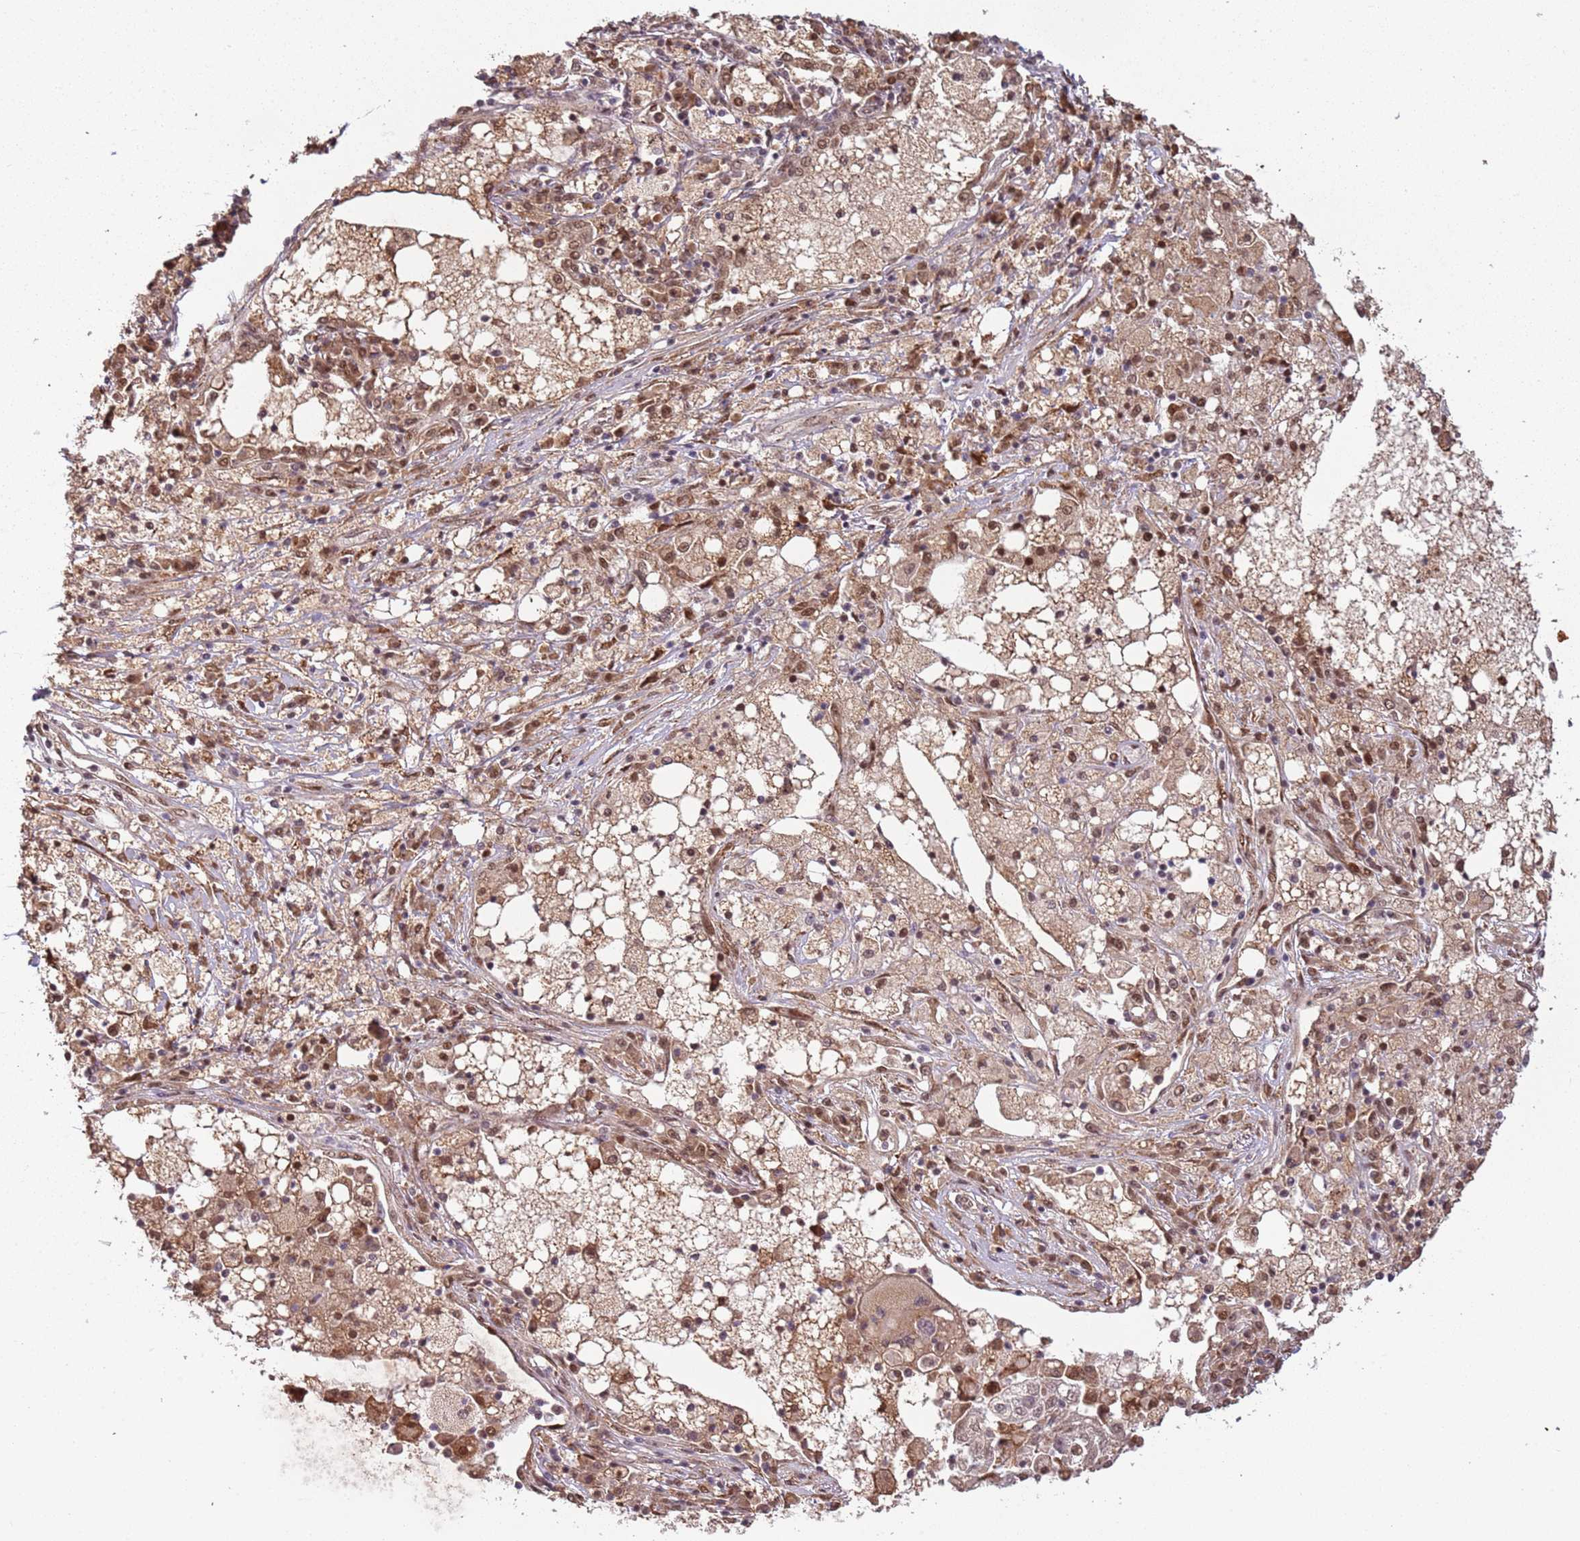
{"staining": {"intensity": "moderate", "quantity": ">75%", "location": "nuclear"}, "tissue": "lung cancer", "cell_type": "Tumor cells", "image_type": "cancer", "snomed": [{"axis": "morphology", "description": "Squamous cell carcinoma, NOS"}, {"axis": "topography", "description": "Lung"}], "caption": "IHC of squamous cell carcinoma (lung) shows medium levels of moderate nuclear positivity in approximately >75% of tumor cells.", "gene": "POLR3H", "patient": {"sex": "male", "age": 65}}